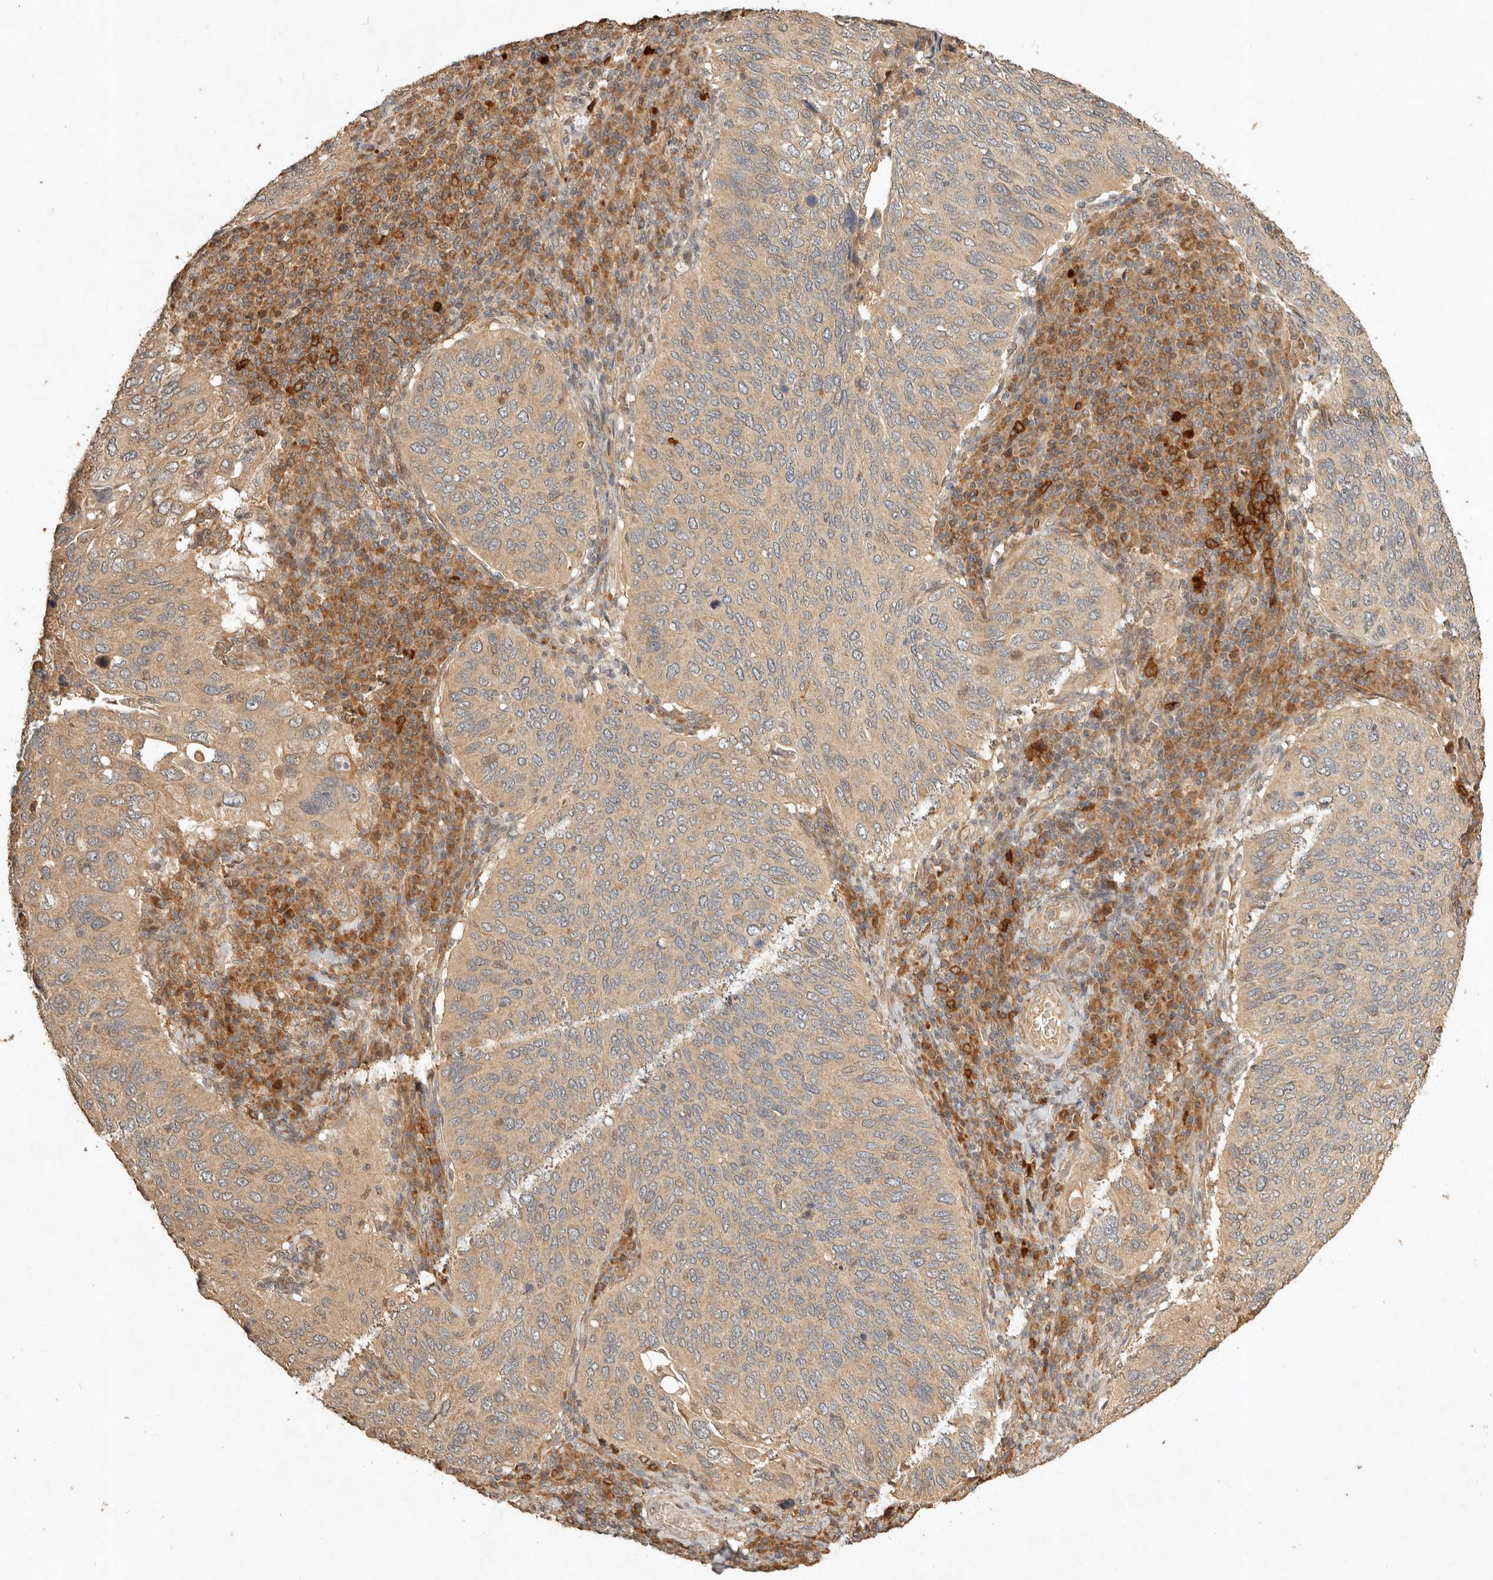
{"staining": {"intensity": "weak", "quantity": ">75%", "location": "cytoplasmic/membranous"}, "tissue": "cervical cancer", "cell_type": "Tumor cells", "image_type": "cancer", "snomed": [{"axis": "morphology", "description": "Squamous cell carcinoma, NOS"}, {"axis": "topography", "description": "Cervix"}], "caption": "Human cervical cancer (squamous cell carcinoma) stained for a protein (brown) demonstrates weak cytoplasmic/membranous positive positivity in approximately >75% of tumor cells.", "gene": "CLEC4C", "patient": {"sex": "female", "age": 38}}